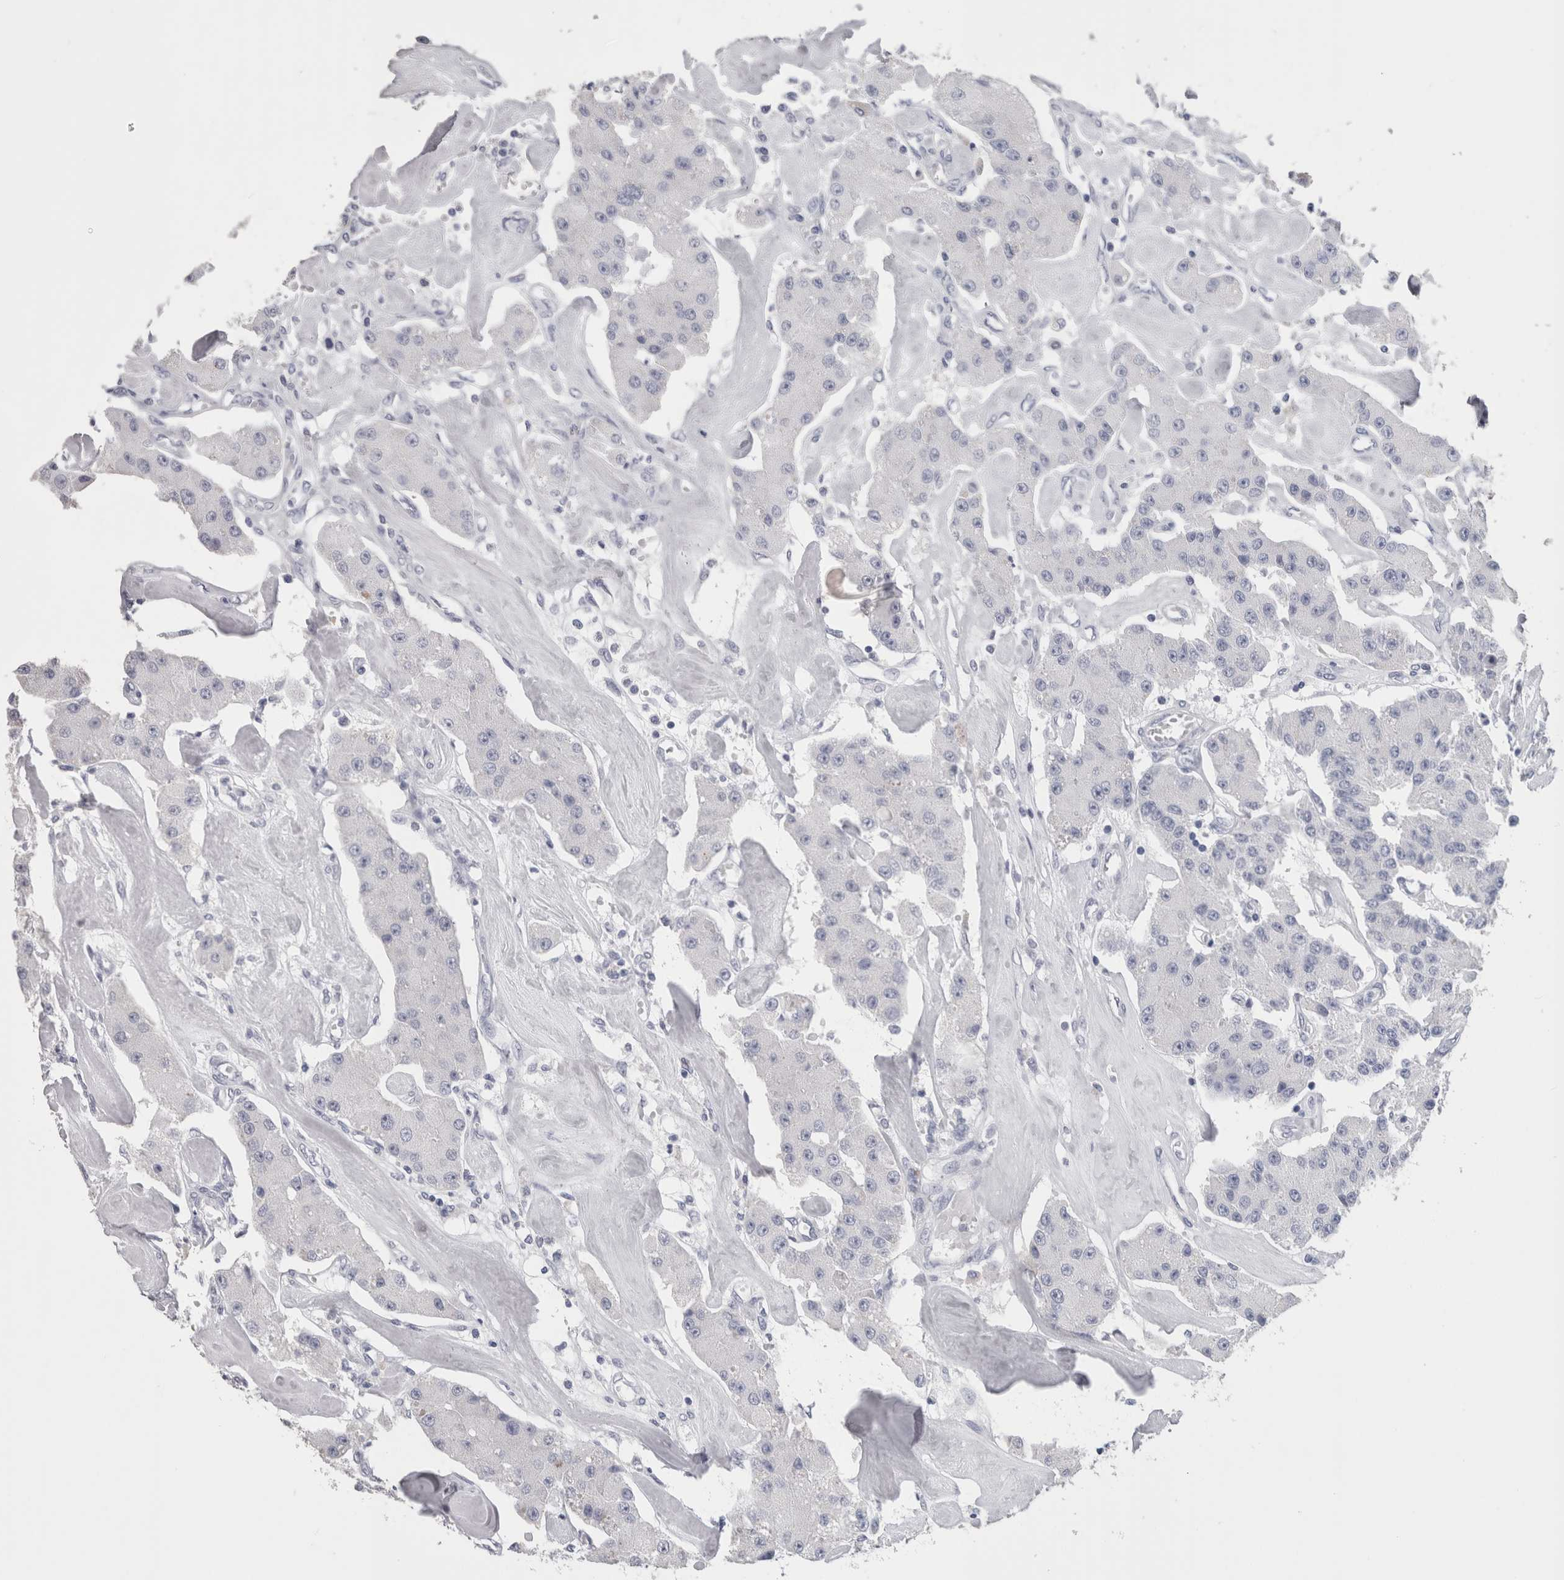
{"staining": {"intensity": "negative", "quantity": "none", "location": "none"}, "tissue": "carcinoid", "cell_type": "Tumor cells", "image_type": "cancer", "snomed": [{"axis": "morphology", "description": "Carcinoid, malignant, NOS"}, {"axis": "topography", "description": "Pancreas"}], "caption": "There is no significant expression in tumor cells of malignant carcinoid.", "gene": "CA8", "patient": {"sex": "male", "age": 41}}